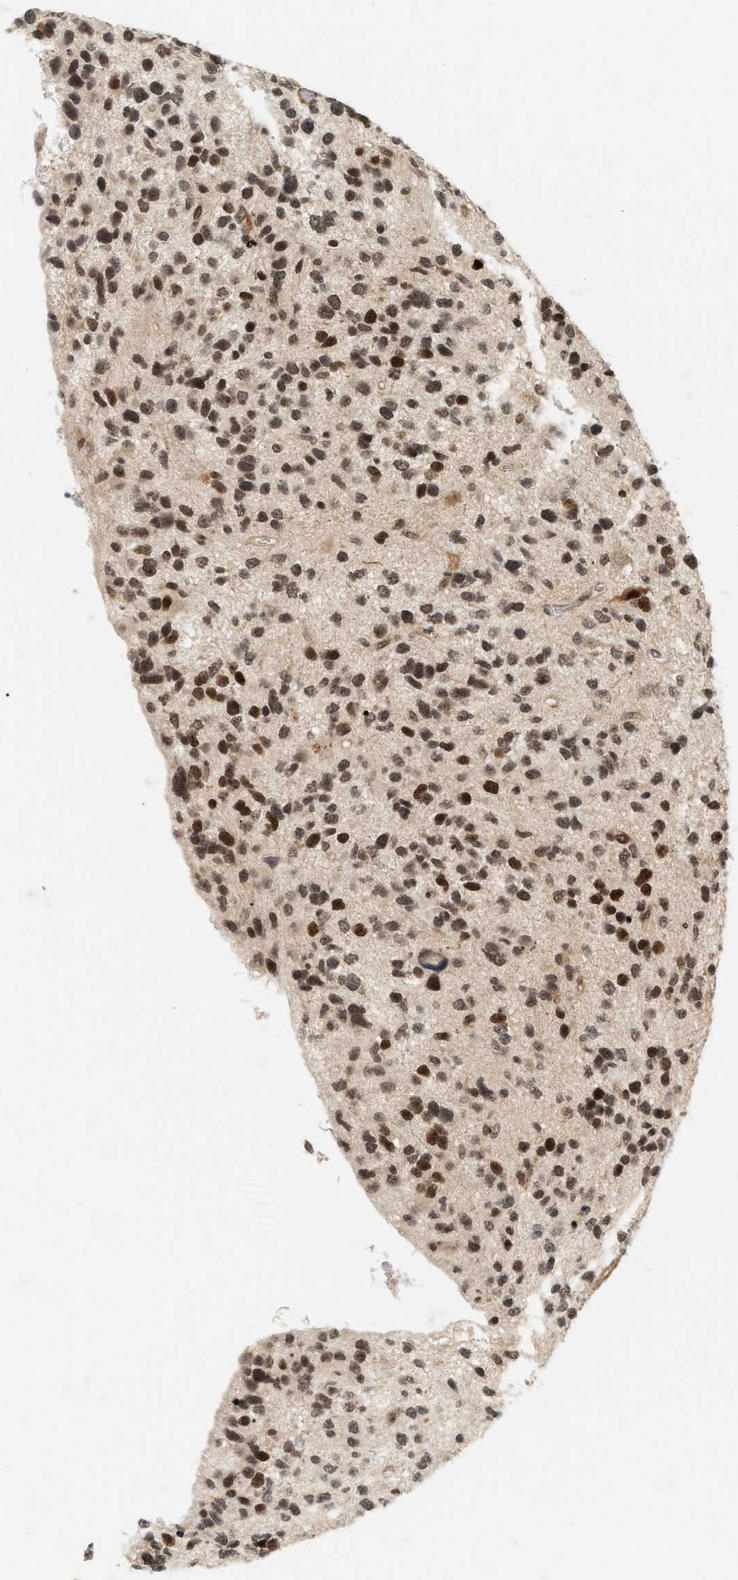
{"staining": {"intensity": "strong", "quantity": ">75%", "location": "nuclear"}, "tissue": "glioma", "cell_type": "Tumor cells", "image_type": "cancer", "snomed": [{"axis": "morphology", "description": "Glioma, malignant, High grade"}, {"axis": "topography", "description": "Brain"}], "caption": "There is high levels of strong nuclear positivity in tumor cells of malignant high-grade glioma, as demonstrated by immunohistochemical staining (brown color).", "gene": "NFE2L2", "patient": {"sex": "female", "age": 58}}